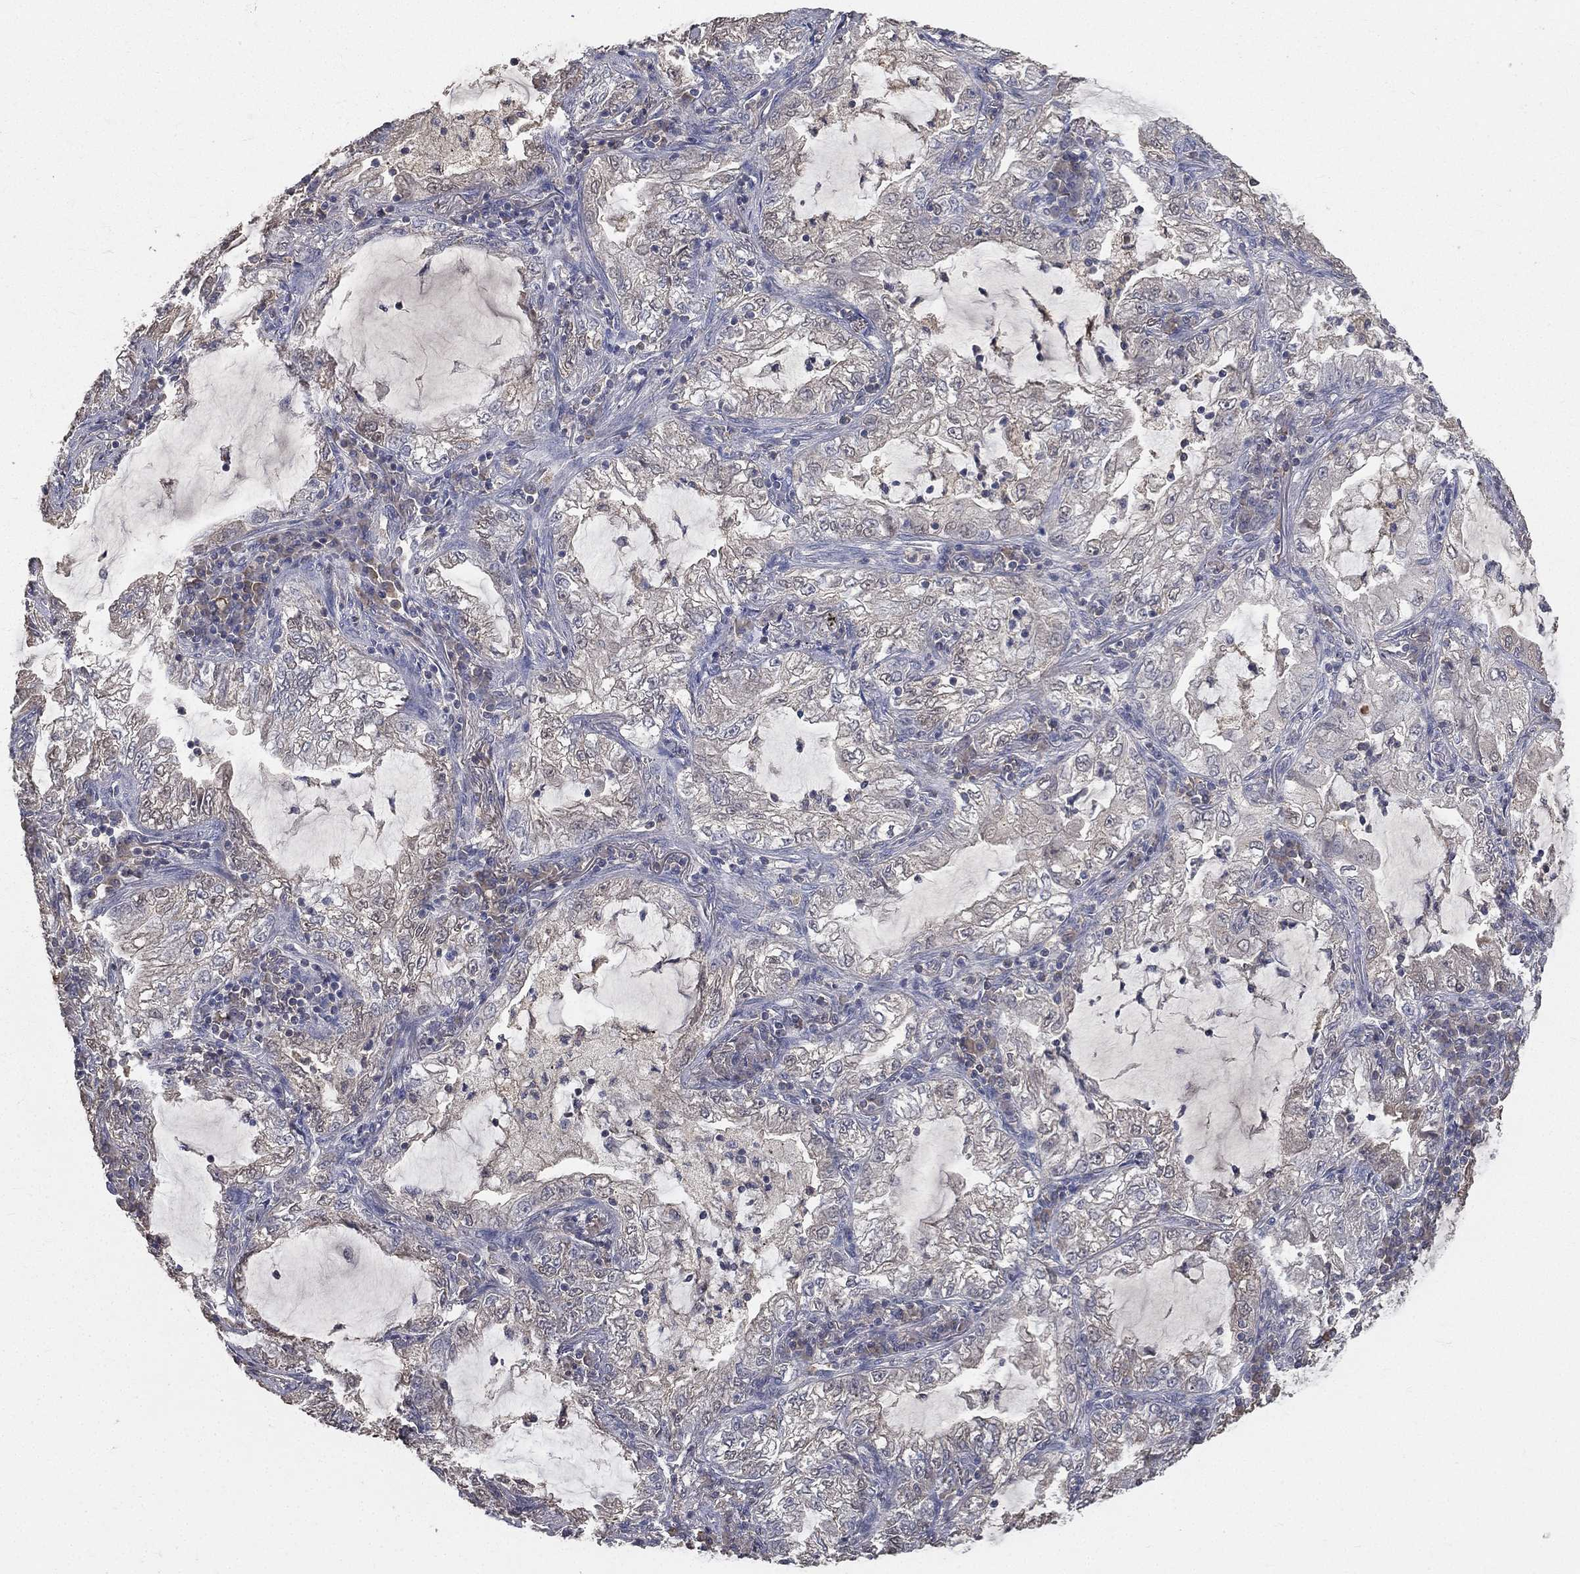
{"staining": {"intensity": "negative", "quantity": "none", "location": "none"}, "tissue": "lung cancer", "cell_type": "Tumor cells", "image_type": "cancer", "snomed": [{"axis": "morphology", "description": "Adenocarcinoma, NOS"}, {"axis": "topography", "description": "Lung"}], "caption": "Immunohistochemistry photomicrograph of neoplastic tissue: human lung adenocarcinoma stained with DAB shows no significant protein expression in tumor cells.", "gene": "SNAP25", "patient": {"sex": "female", "age": 73}}